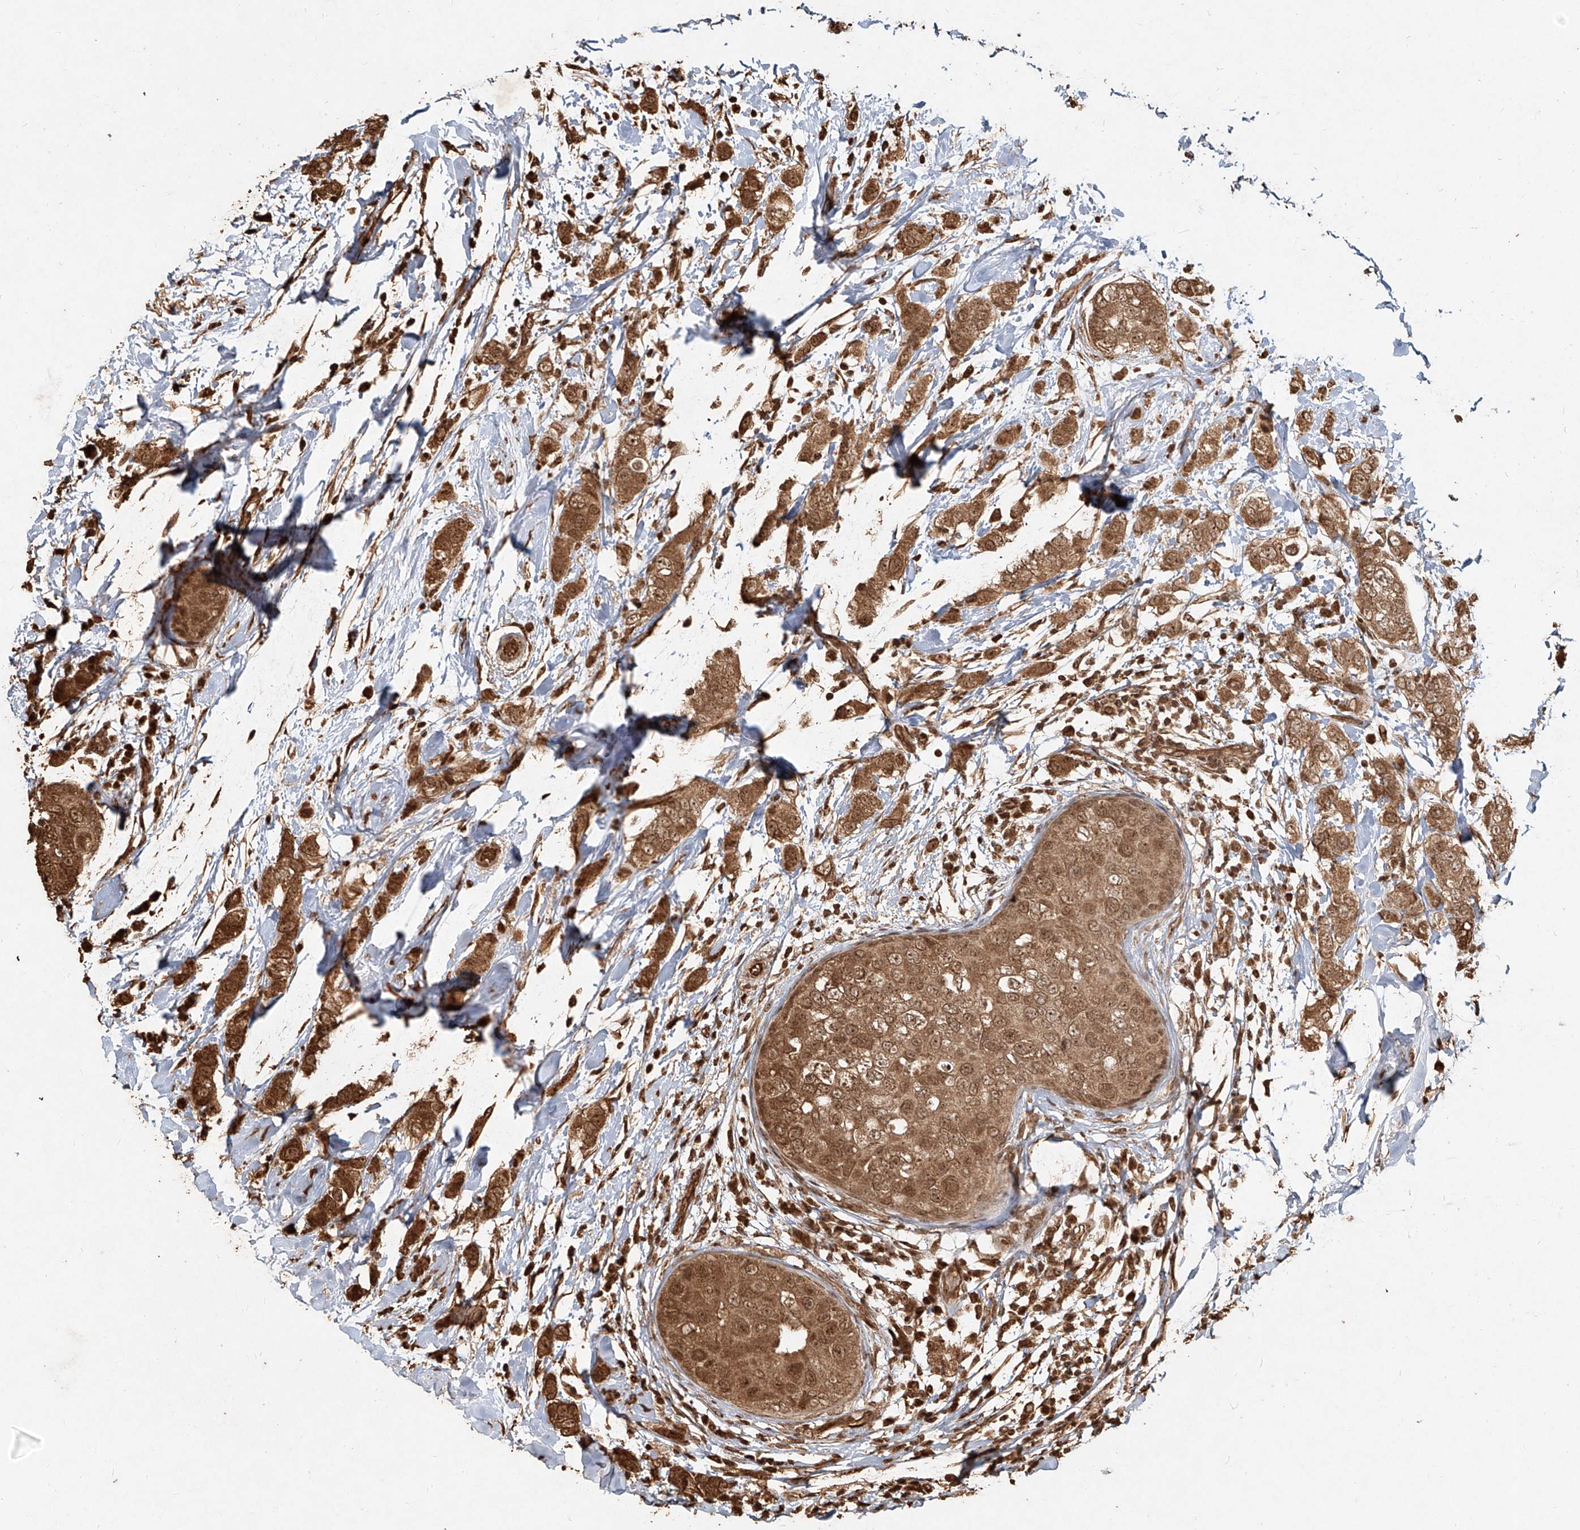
{"staining": {"intensity": "moderate", "quantity": ">75%", "location": "cytoplasmic/membranous,nuclear"}, "tissue": "breast cancer", "cell_type": "Tumor cells", "image_type": "cancer", "snomed": [{"axis": "morphology", "description": "Duct carcinoma"}, {"axis": "topography", "description": "Breast"}], "caption": "Moderate cytoplasmic/membranous and nuclear positivity is present in approximately >75% of tumor cells in breast invasive ductal carcinoma.", "gene": "UBE2K", "patient": {"sex": "female", "age": 50}}